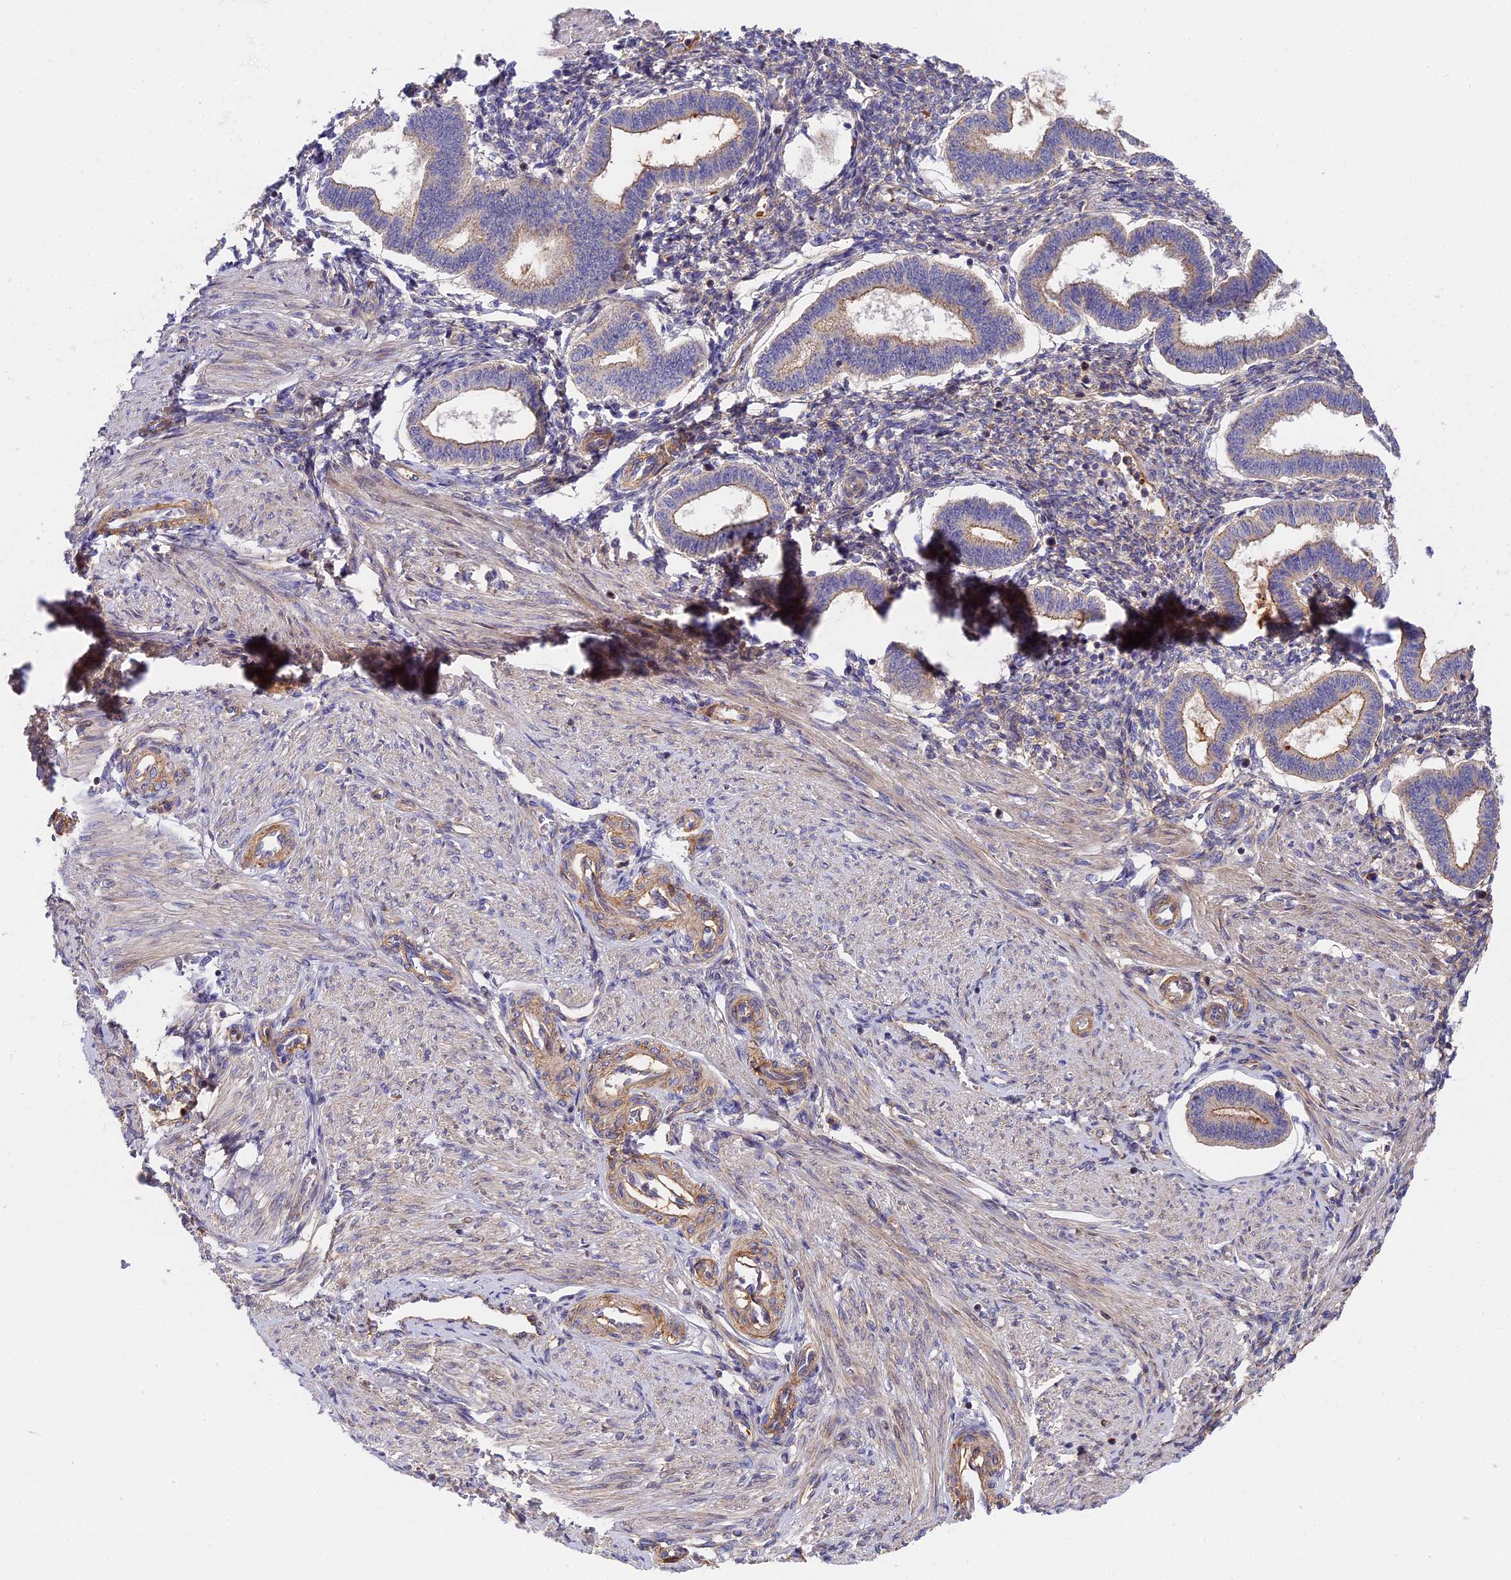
{"staining": {"intensity": "moderate", "quantity": "25%-75%", "location": "cytoplasmic/membranous"}, "tissue": "endometrium", "cell_type": "Cells in endometrial stroma", "image_type": "normal", "snomed": [{"axis": "morphology", "description": "Normal tissue, NOS"}, {"axis": "topography", "description": "Endometrium"}], "caption": "Protein staining of unremarkable endometrium demonstrates moderate cytoplasmic/membranous positivity in approximately 25%-75% of cells in endometrial stroma. Nuclei are stained in blue.", "gene": "MISP3", "patient": {"sex": "female", "age": 24}}